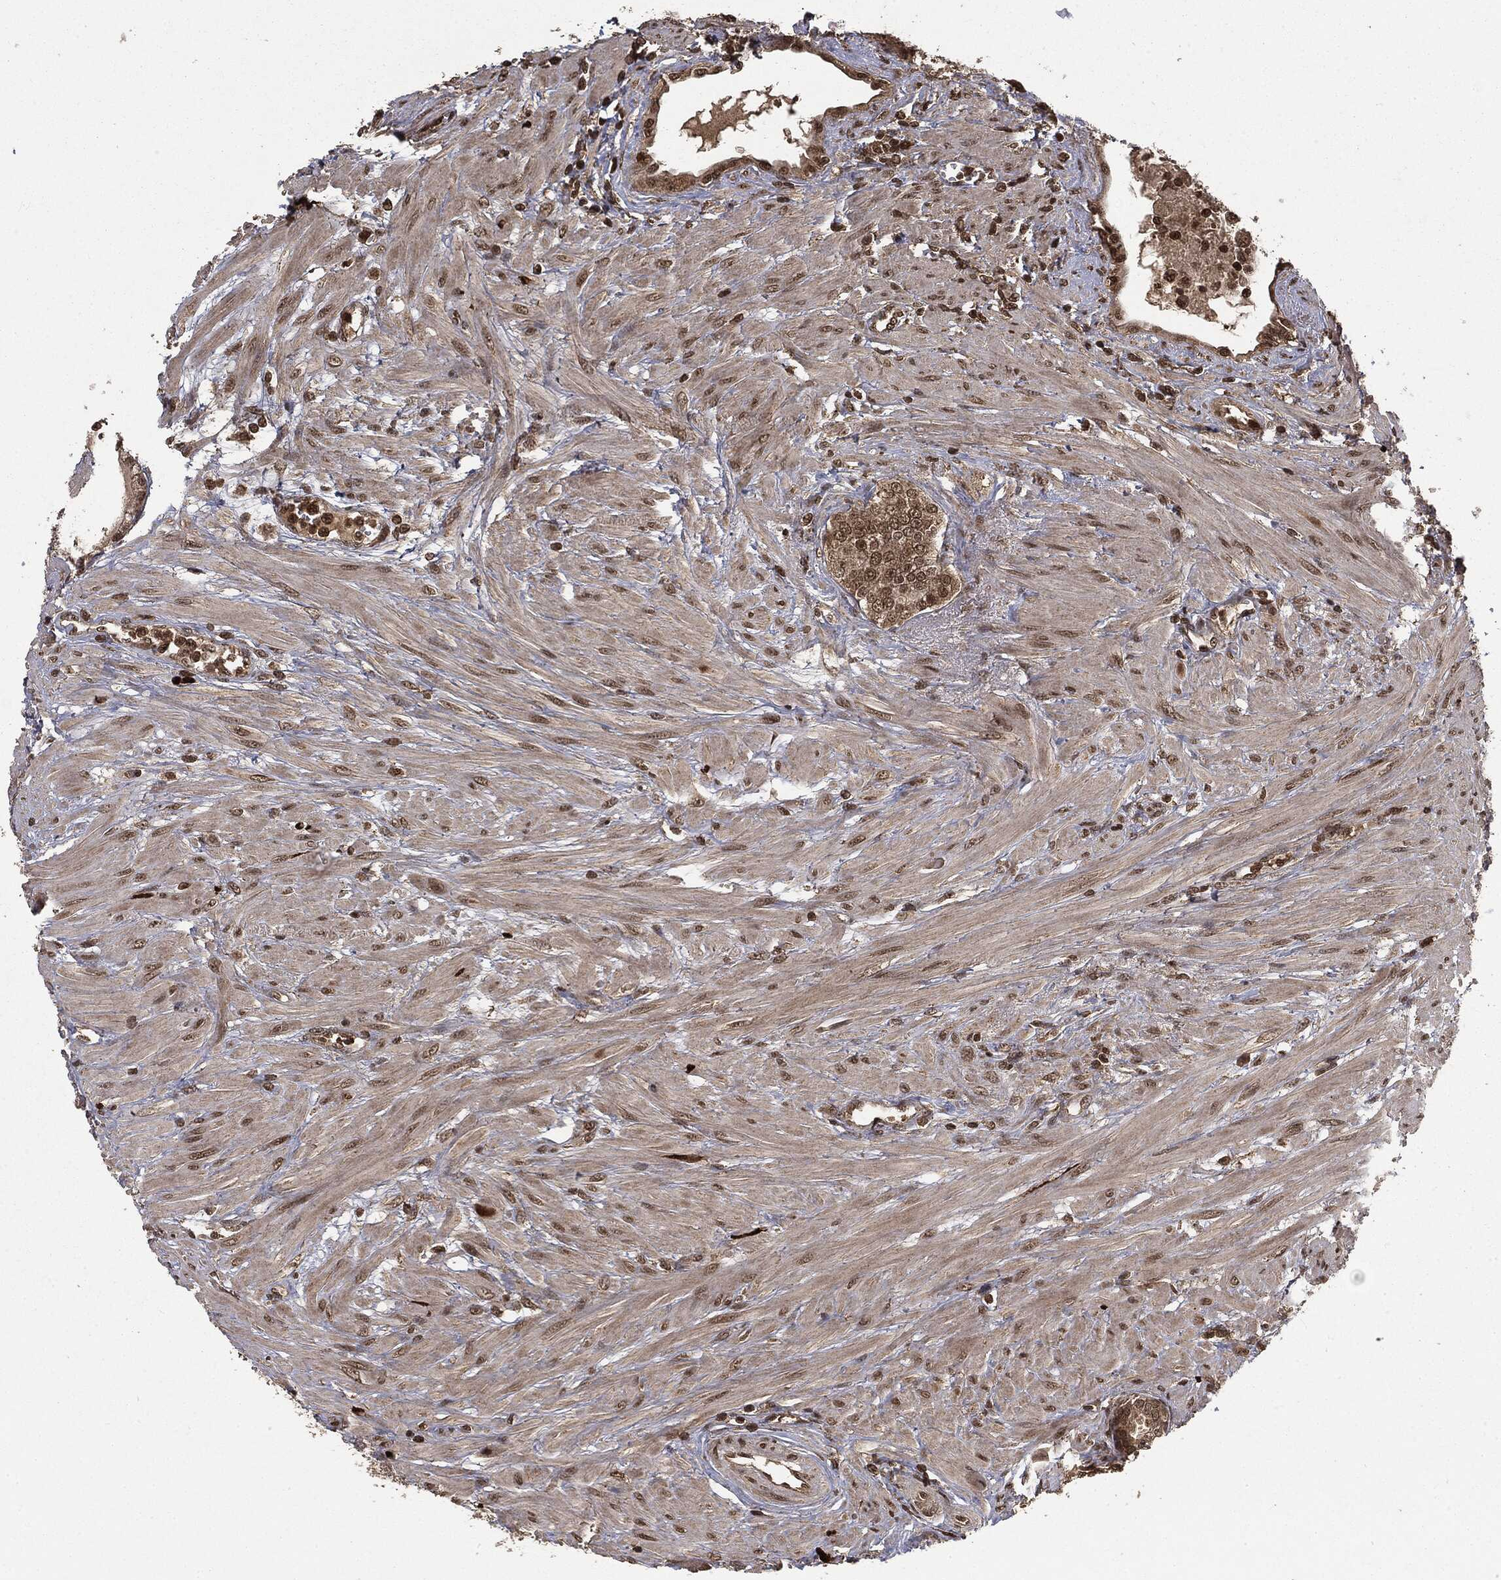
{"staining": {"intensity": "strong", "quantity": ">75%", "location": "nuclear"}, "tissue": "prostate cancer", "cell_type": "Tumor cells", "image_type": "cancer", "snomed": [{"axis": "morphology", "description": "Adenocarcinoma, NOS"}, {"axis": "topography", "description": "Prostate and seminal vesicle, NOS"}, {"axis": "topography", "description": "Prostate"}], "caption": "Tumor cells display high levels of strong nuclear staining in about >75% of cells in human adenocarcinoma (prostate).", "gene": "CTDP1", "patient": {"sex": "male", "age": 79}}